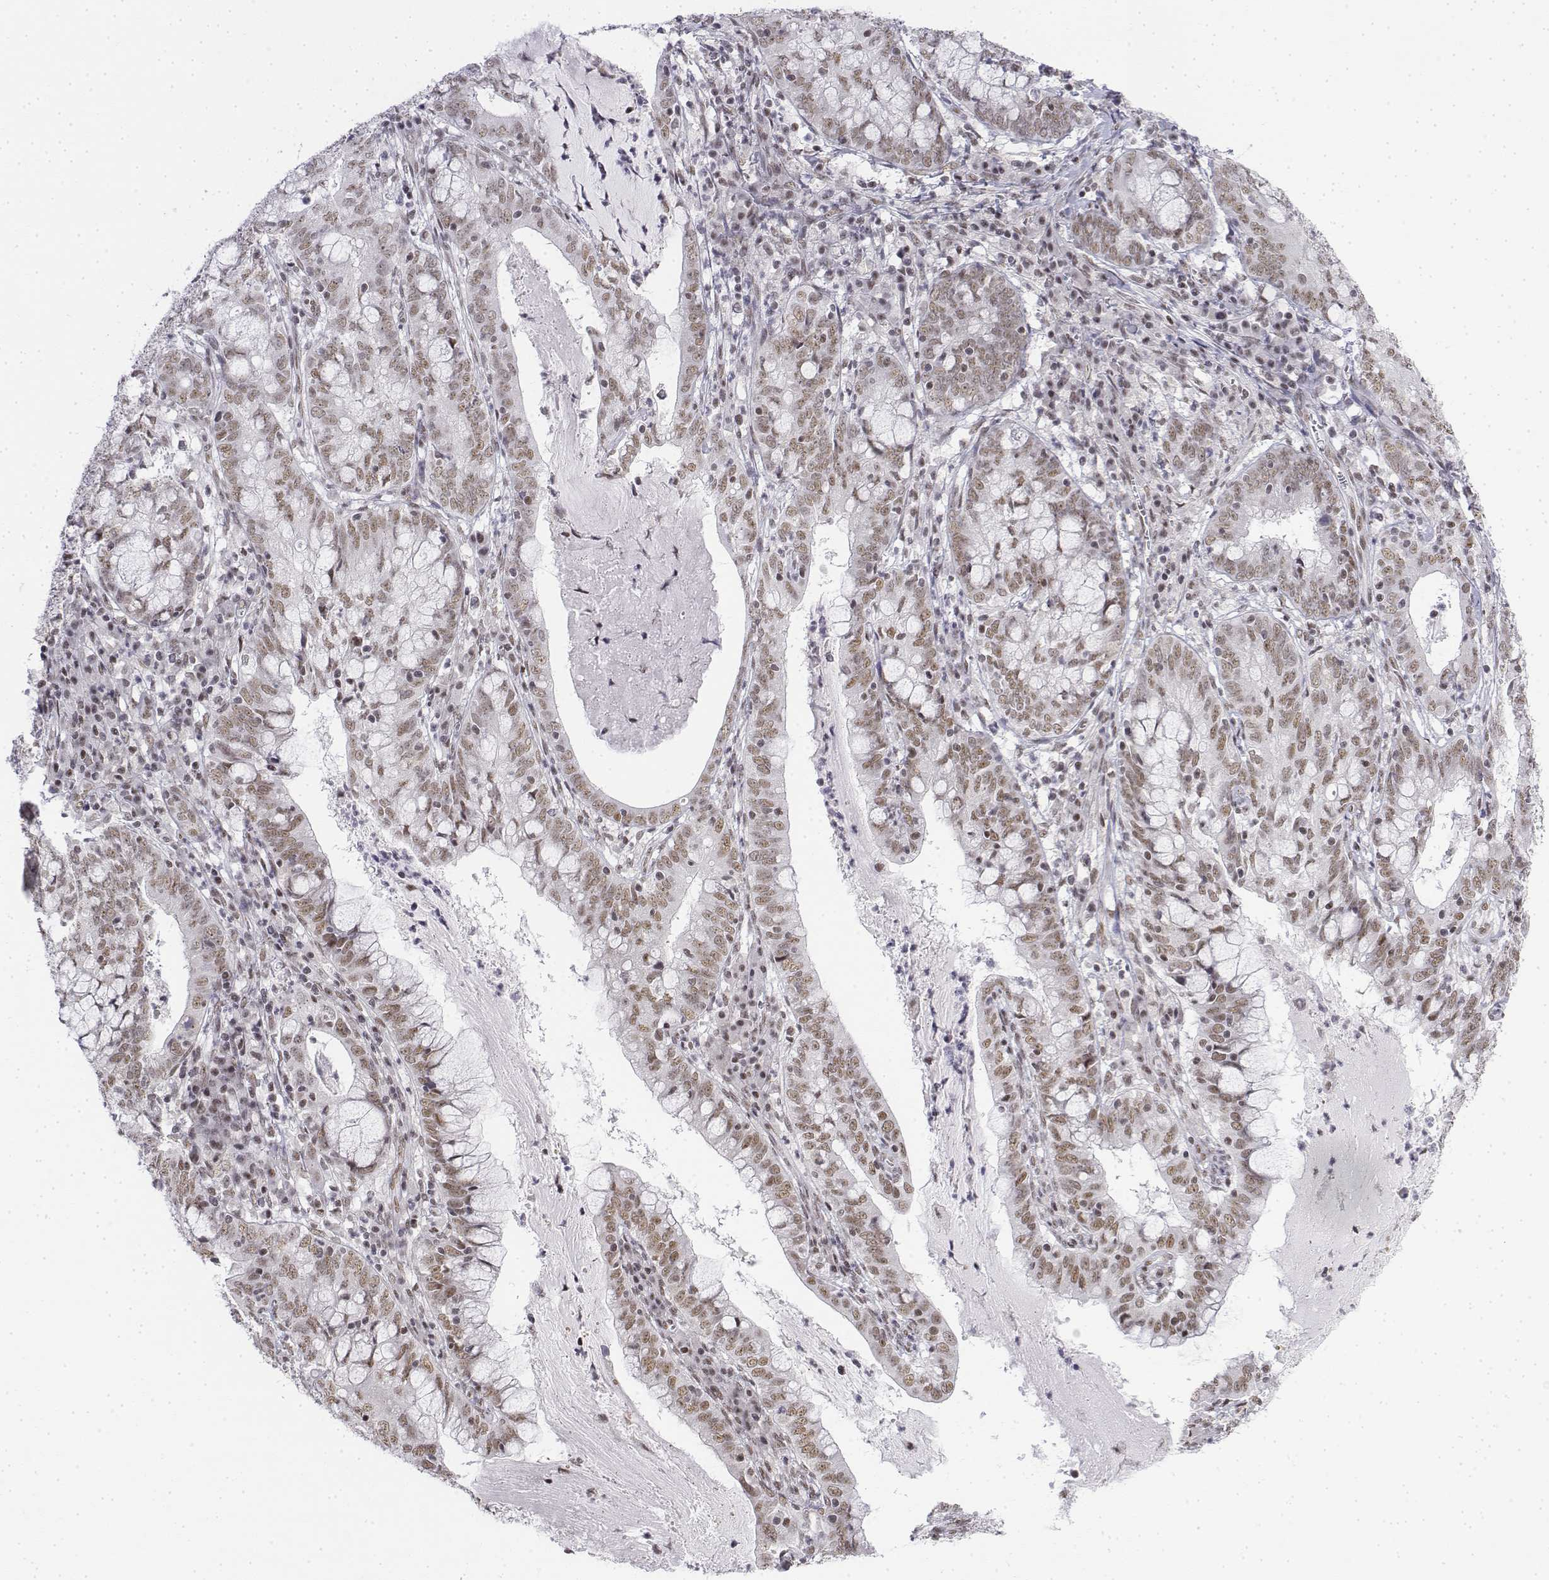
{"staining": {"intensity": "weak", "quantity": ">75%", "location": "nuclear"}, "tissue": "cervical cancer", "cell_type": "Tumor cells", "image_type": "cancer", "snomed": [{"axis": "morphology", "description": "Adenocarcinoma, NOS"}, {"axis": "topography", "description": "Cervix"}], "caption": "Cervical adenocarcinoma stained with a brown dye reveals weak nuclear positive staining in approximately >75% of tumor cells.", "gene": "SETD1A", "patient": {"sex": "female", "age": 40}}